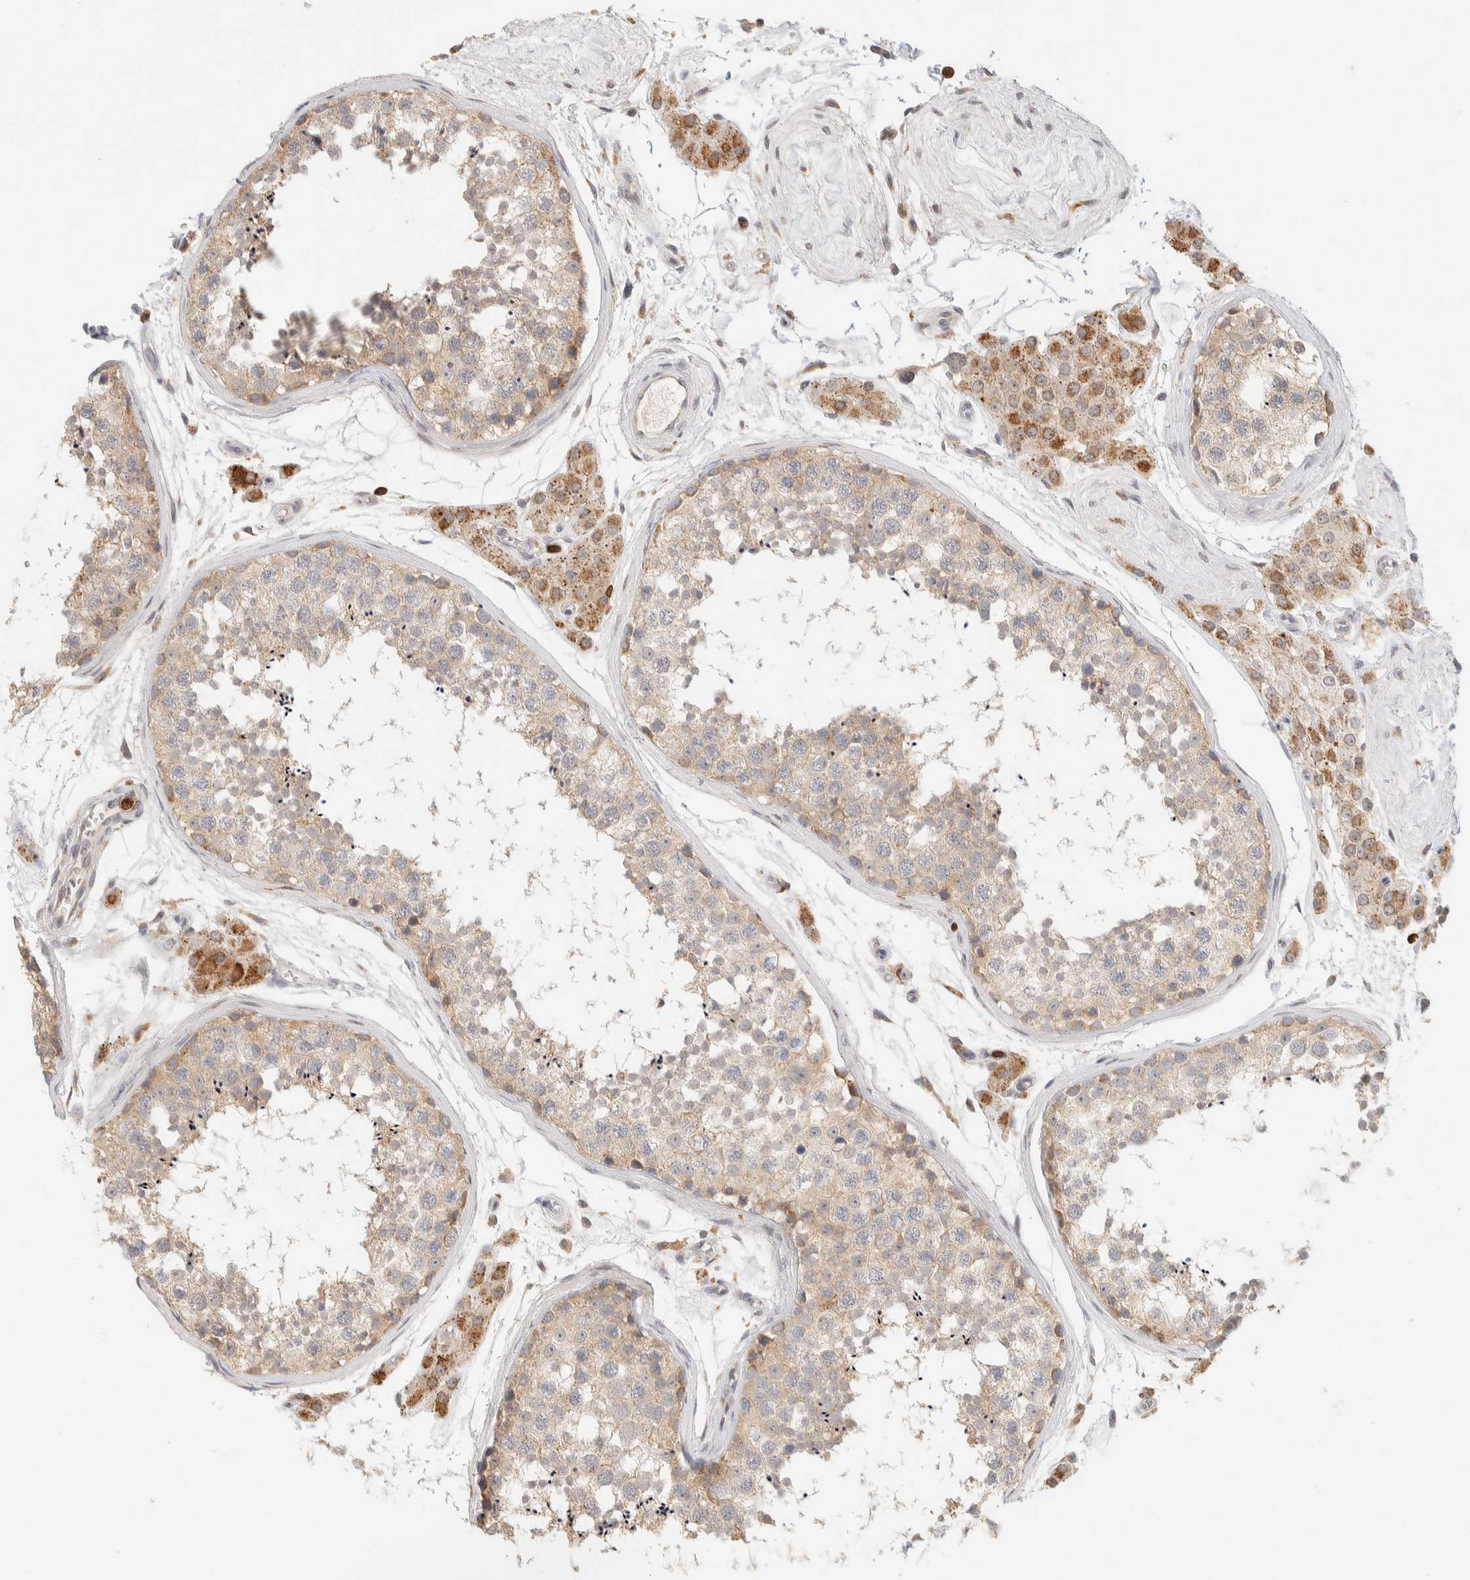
{"staining": {"intensity": "moderate", "quantity": "25%-75%", "location": "cytoplasmic/membranous"}, "tissue": "testis", "cell_type": "Cells in seminiferous ducts", "image_type": "normal", "snomed": [{"axis": "morphology", "description": "Normal tissue, NOS"}, {"axis": "topography", "description": "Testis"}], "caption": "Protein expression analysis of normal human testis reveals moderate cytoplasmic/membranous staining in approximately 25%-75% of cells in seminiferous ducts. (Stains: DAB in brown, nuclei in blue, Microscopy: brightfield microscopy at high magnification).", "gene": "RUNDC1", "patient": {"sex": "male", "age": 56}}